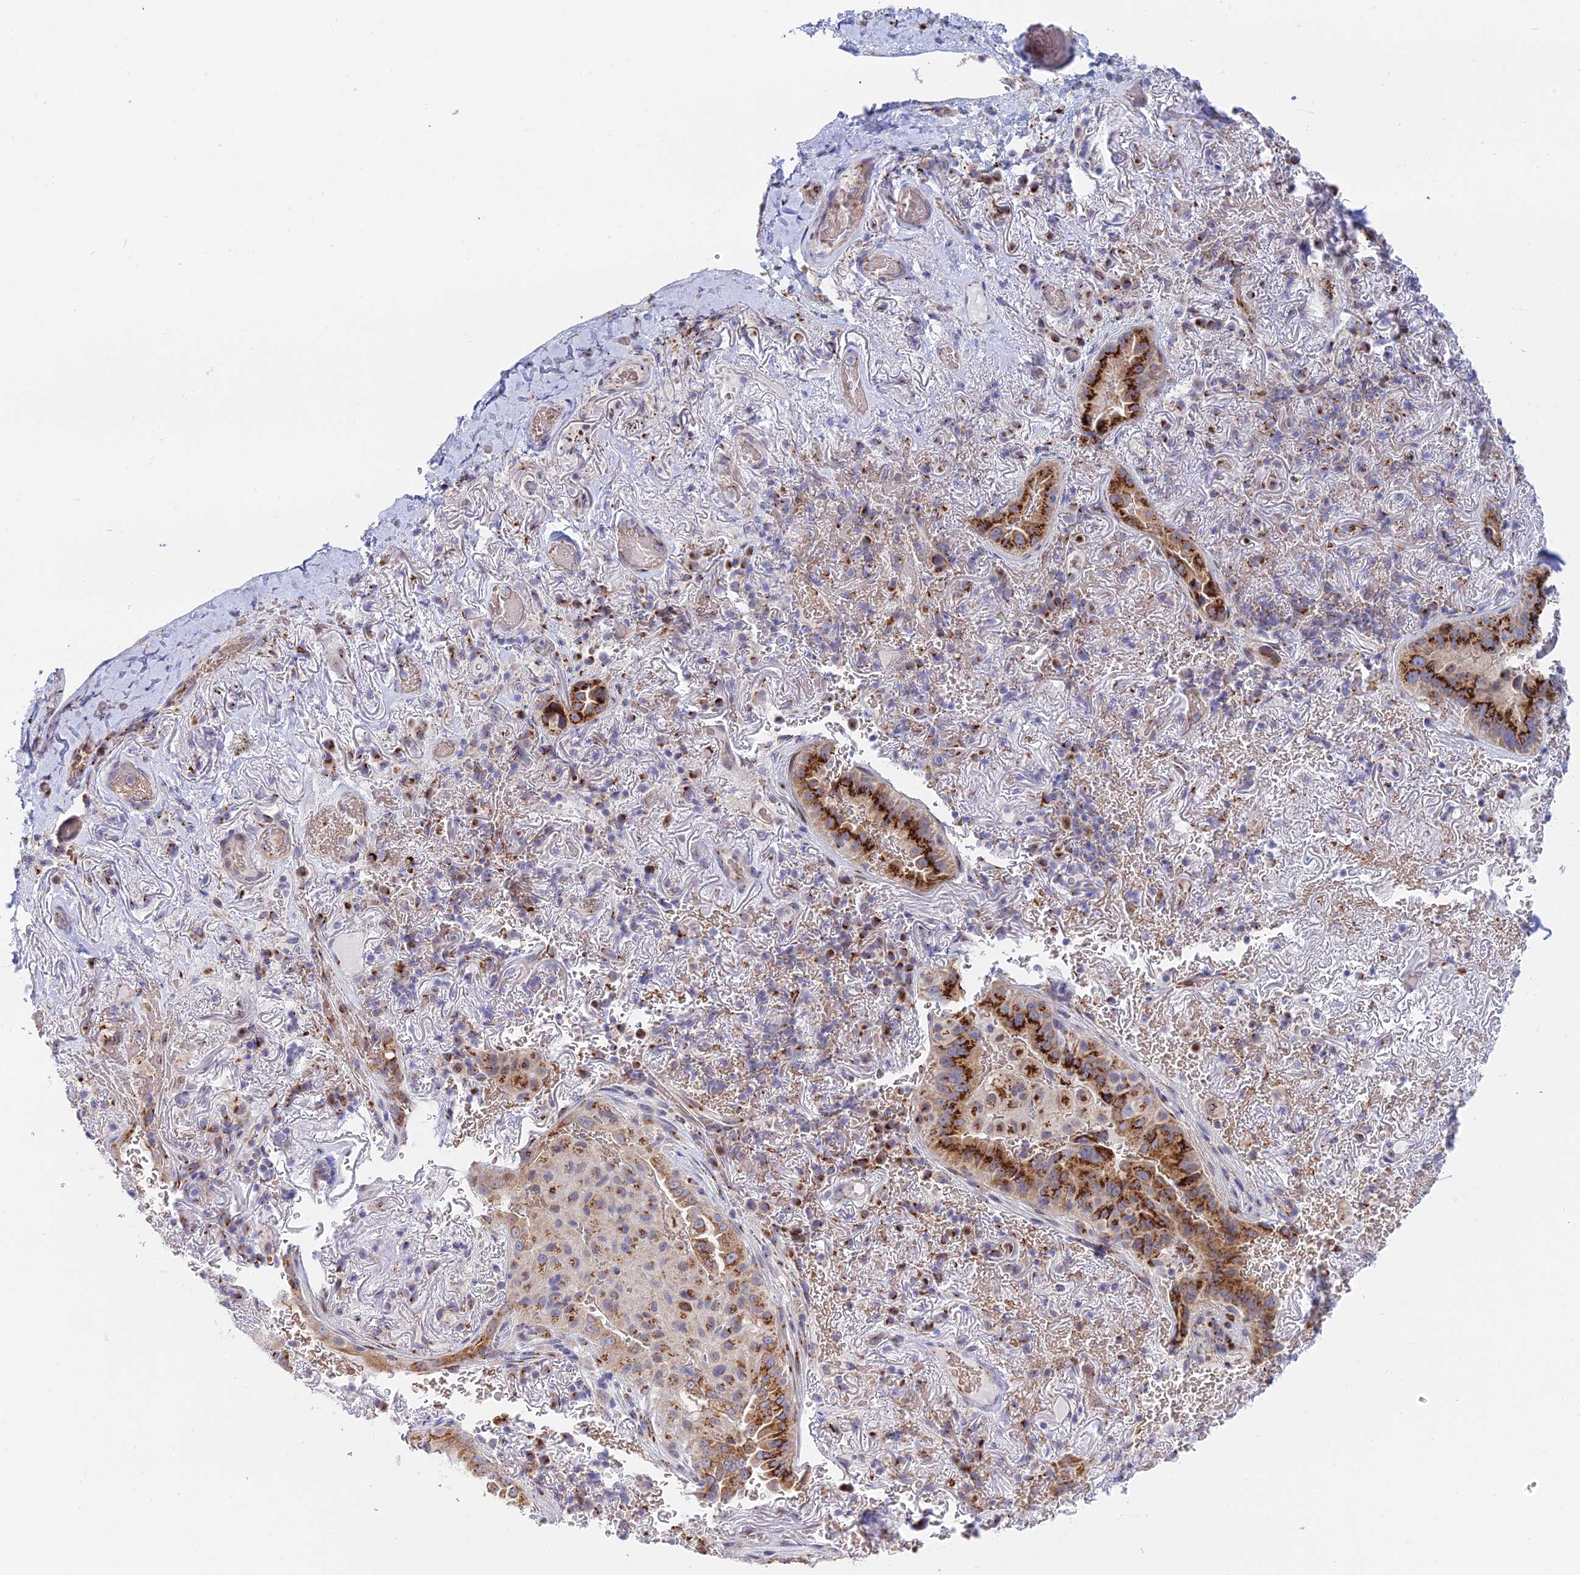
{"staining": {"intensity": "strong", "quantity": ">75%", "location": "cytoplasmic/membranous"}, "tissue": "lung cancer", "cell_type": "Tumor cells", "image_type": "cancer", "snomed": [{"axis": "morphology", "description": "Adenocarcinoma, NOS"}, {"axis": "topography", "description": "Lung"}], "caption": "Protein staining of lung cancer (adenocarcinoma) tissue demonstrates strong cytoplasmic/membranous staining in about >75% of tumor cells. (Brightfield microscopy of DAB IHC at high magnification).", "gene": "HS2ST1", "patient": {"sex": "female", "age": 69}}